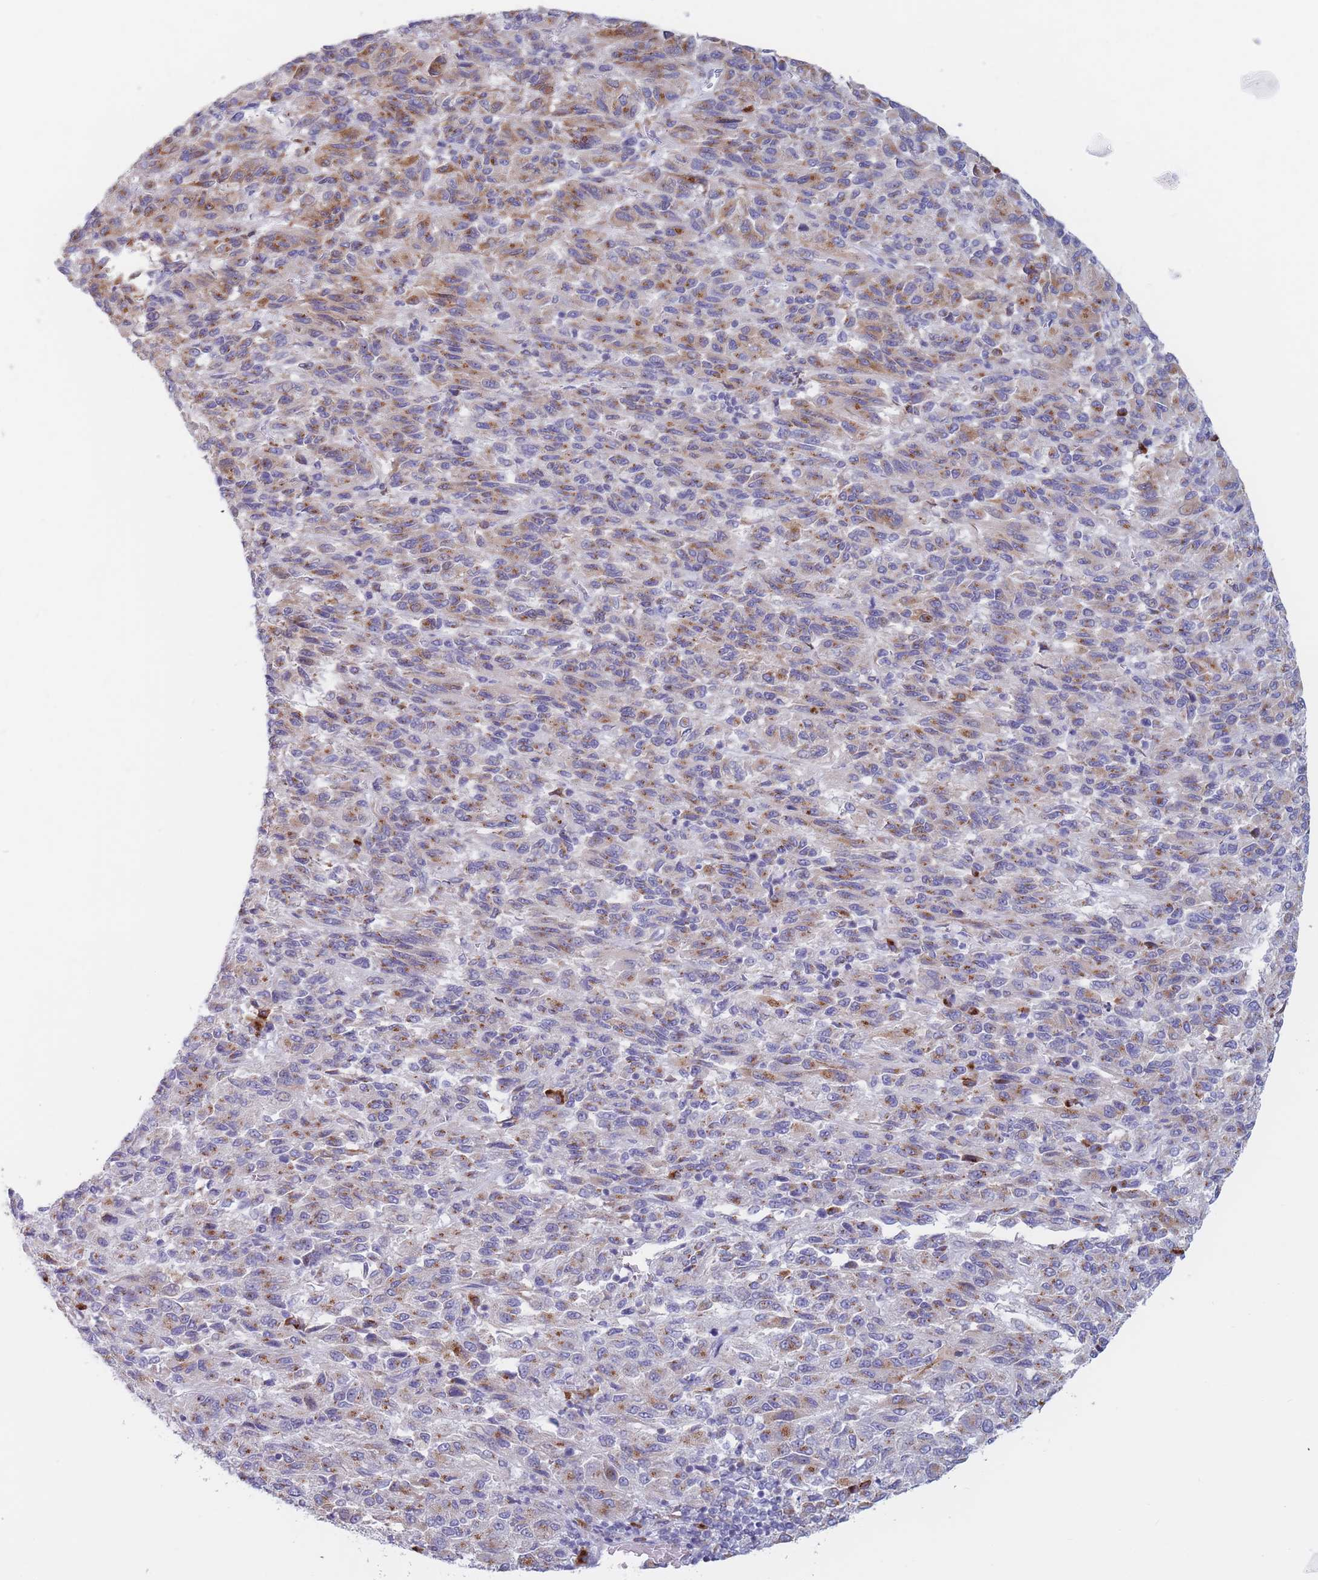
{"staining": {"intensity": "moderate", "quantity": "25%-75%", "location": "cytoplasmic/membranous"}, "tissue": "melanoma", "cell_type": "Tumor cells", "image_type": "cancer", "snomed": [{"axis": "morphology", "description": "Malignant melanoma, Metastatic site"}, {"axis": "topography", "description": "Lung"}], "caption": "A brown stain highlights moderate cytoplasmic/membranous staining of a protein in human malignant melanoma (metastatic site) tumor cells.", "gene": "MRPL30", "patient": {"sex": "male", "age": 64}}